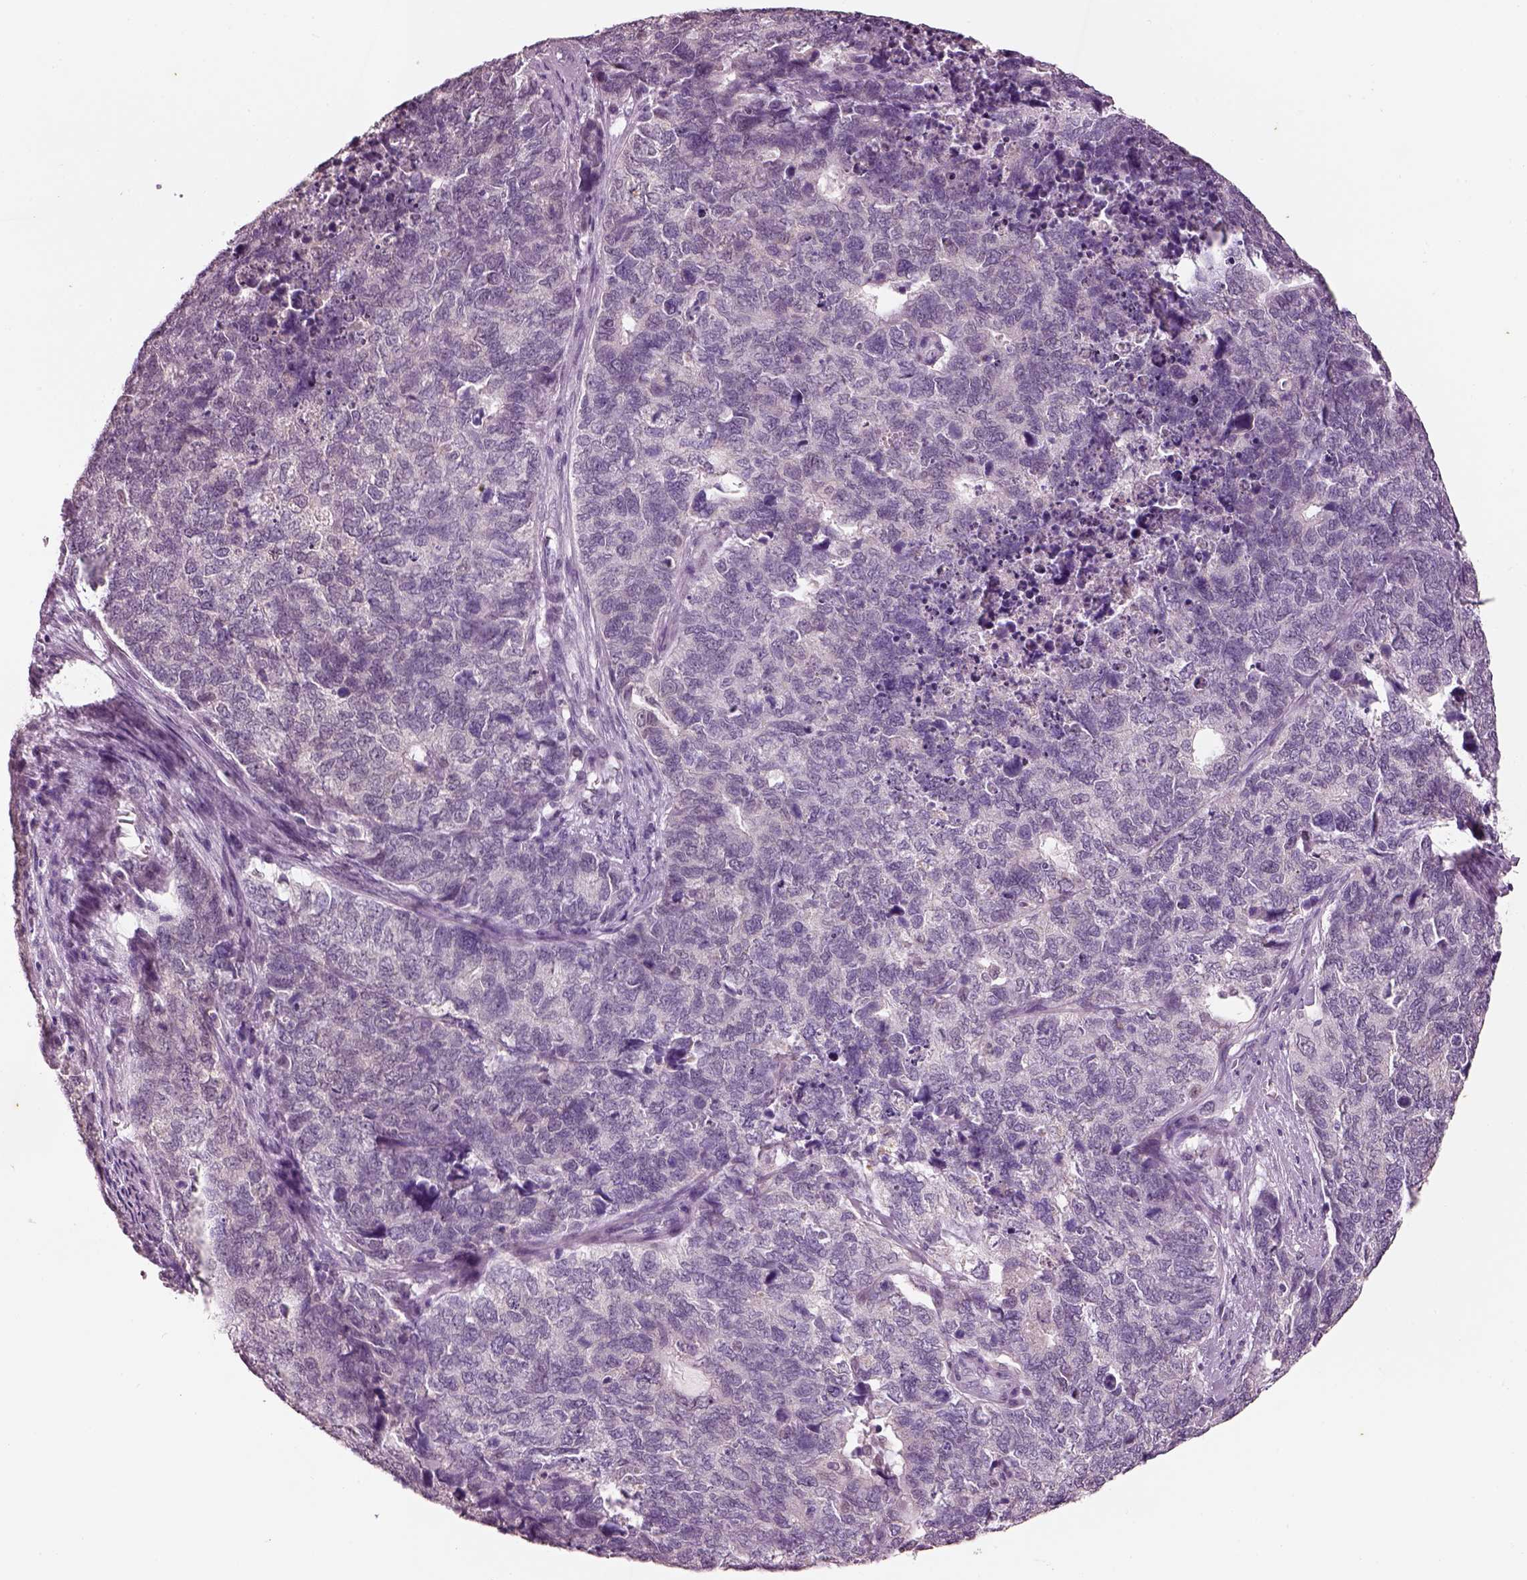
{"staining": {"intensity": "negative", "quantity": "none", "location": "none"}, "tissue": "cervical cancer", "cell_type": "Tumor cells", "image_type": "cancer", "snomed": [{"axis": "morphology", "description": "Squamous cell carcinoma, NOS"}, {"axis": "topography", "description": "Cervix"}], "caption": "This is an immunohistochemistry (IHC) histopathology image of cervical squamous cell carcinoma. There is no positivity in tumor cells.", "gene": "ELSPBP1", "patient": {"sex": "female", "age": 63}}